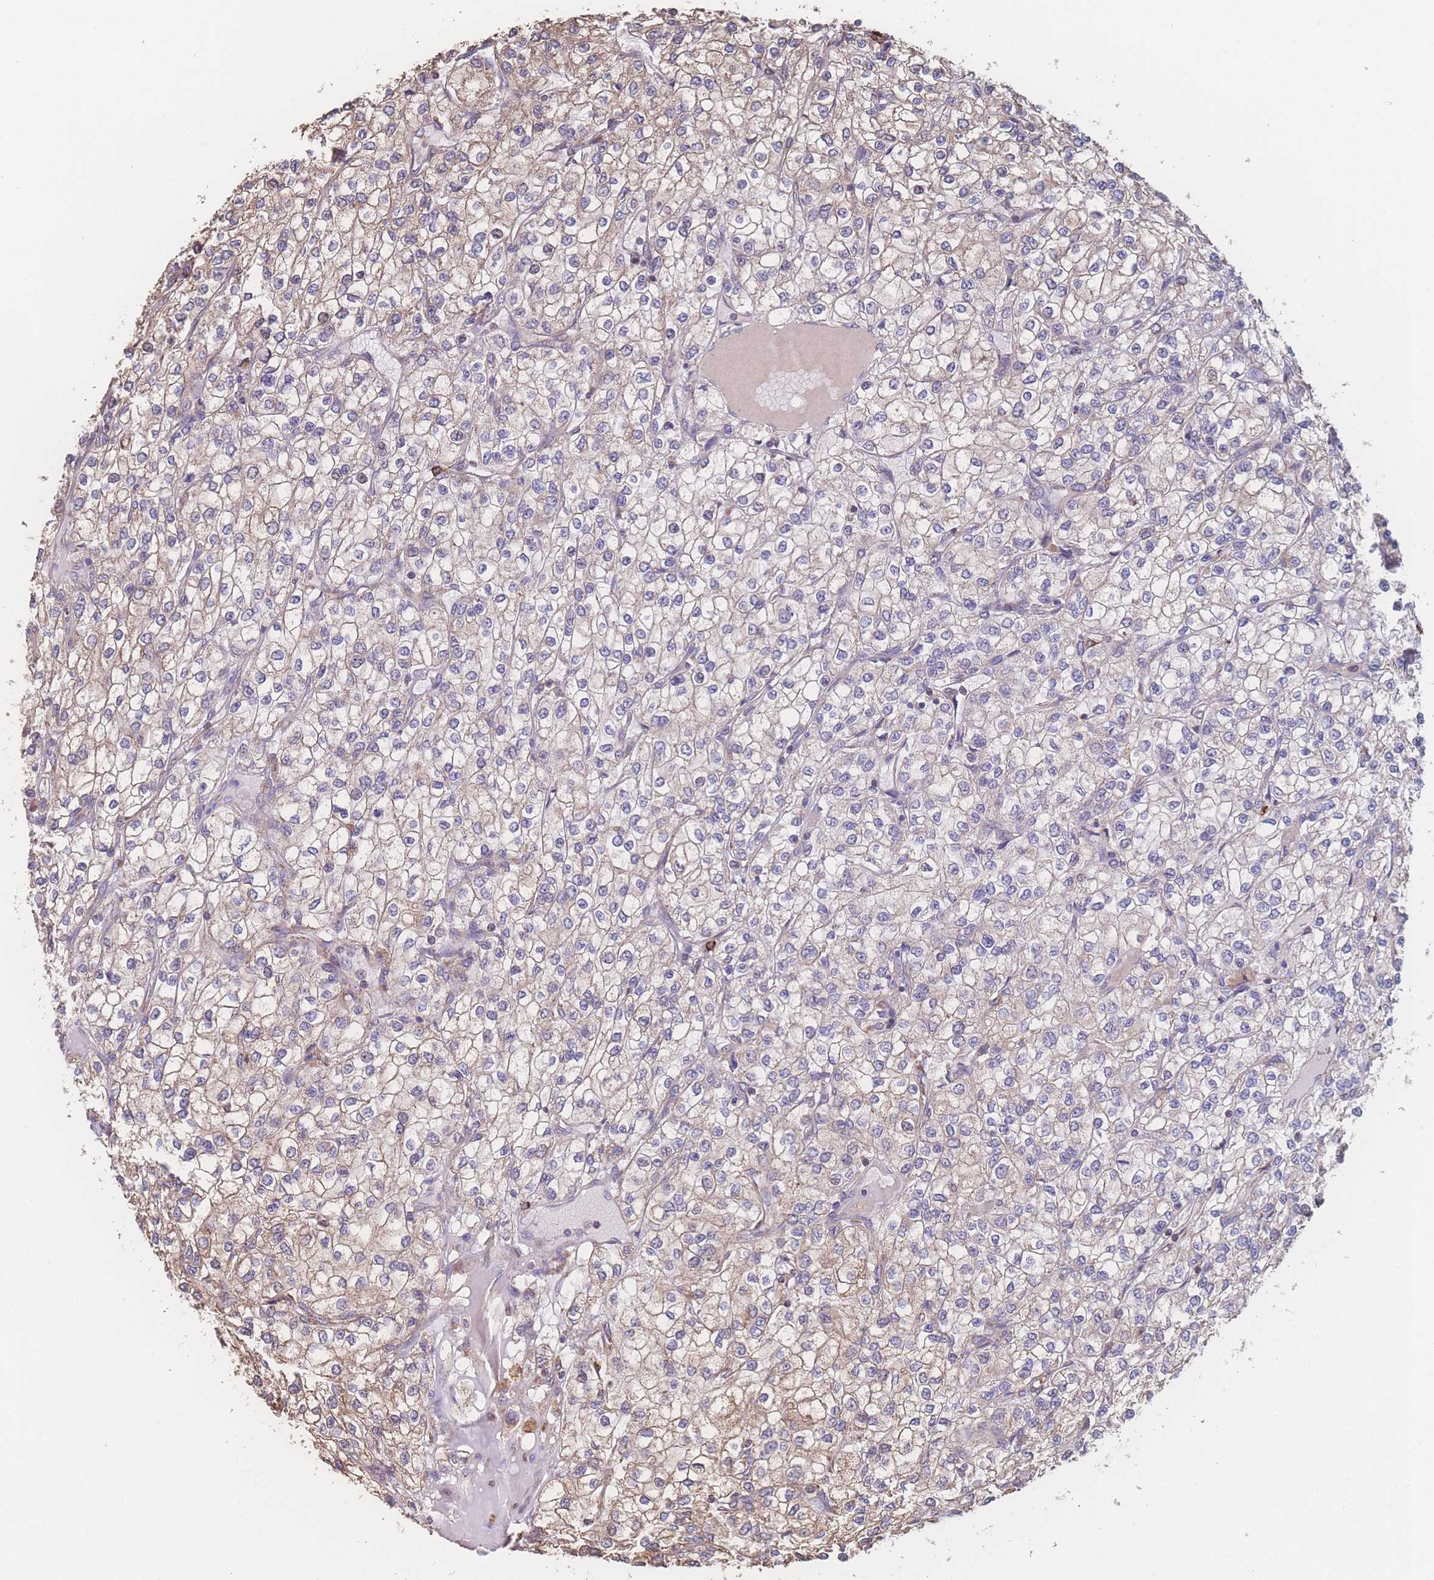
{"staining": {"intensity": "weak", "quantity": "<25%", "location": "cytoplasmic/membranous"}, "tissue": "renal cancer", "cell_type": "Tumor cells", "image_type": "cancer", "snomed": [{"axis": "morphology", "description": "Adenocarcinoma, NOS"}, {"axis": "topography", "description": "Kidney"}], "caption": "Renal cancer was stained to show a protein in brown. There is no significant positivity in tumor cells.", "gene": "SGSM3", "patient": {"sex": "male", "age": 80}}